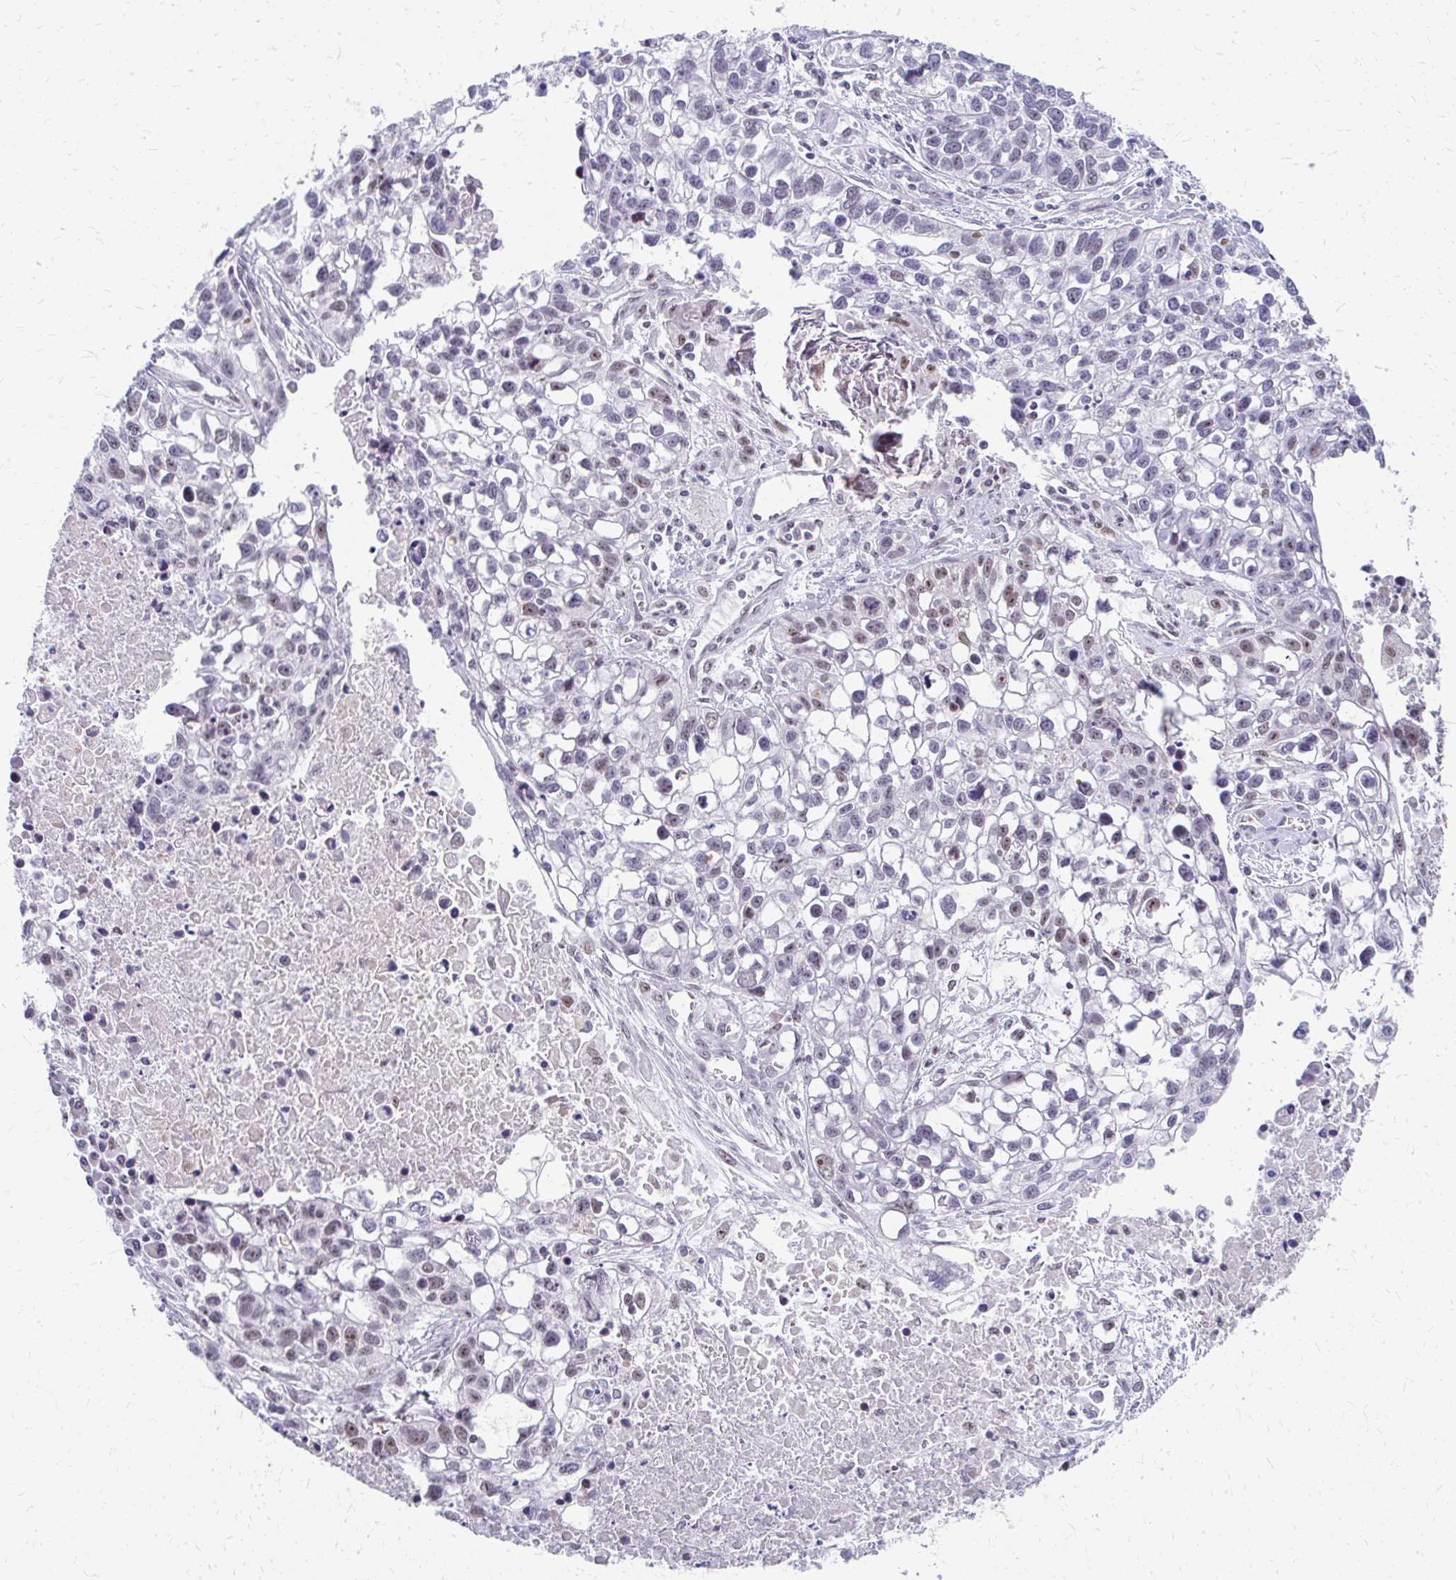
{"staining": {"intensity": "moderate", "quantity": "25%-75%", "location": "nuclear"}, "tissue": "lung cancer", "cell_type": "Tumor cells", "image_type": "cancer", "snomed": [{"axis": "morphology", "description": "Squamous cell carcinoma, NOS"}, {"axis": "topography", "description": "Lung"}], "caption": "The photomicrograph reveals a brown stain indicating the presence of a protein in the nuclear of tumor cells in lung cancer (squamous cell carcinoma).", "gene": "GTF2H1", "patient": {"sex": "male", "age": 74}}